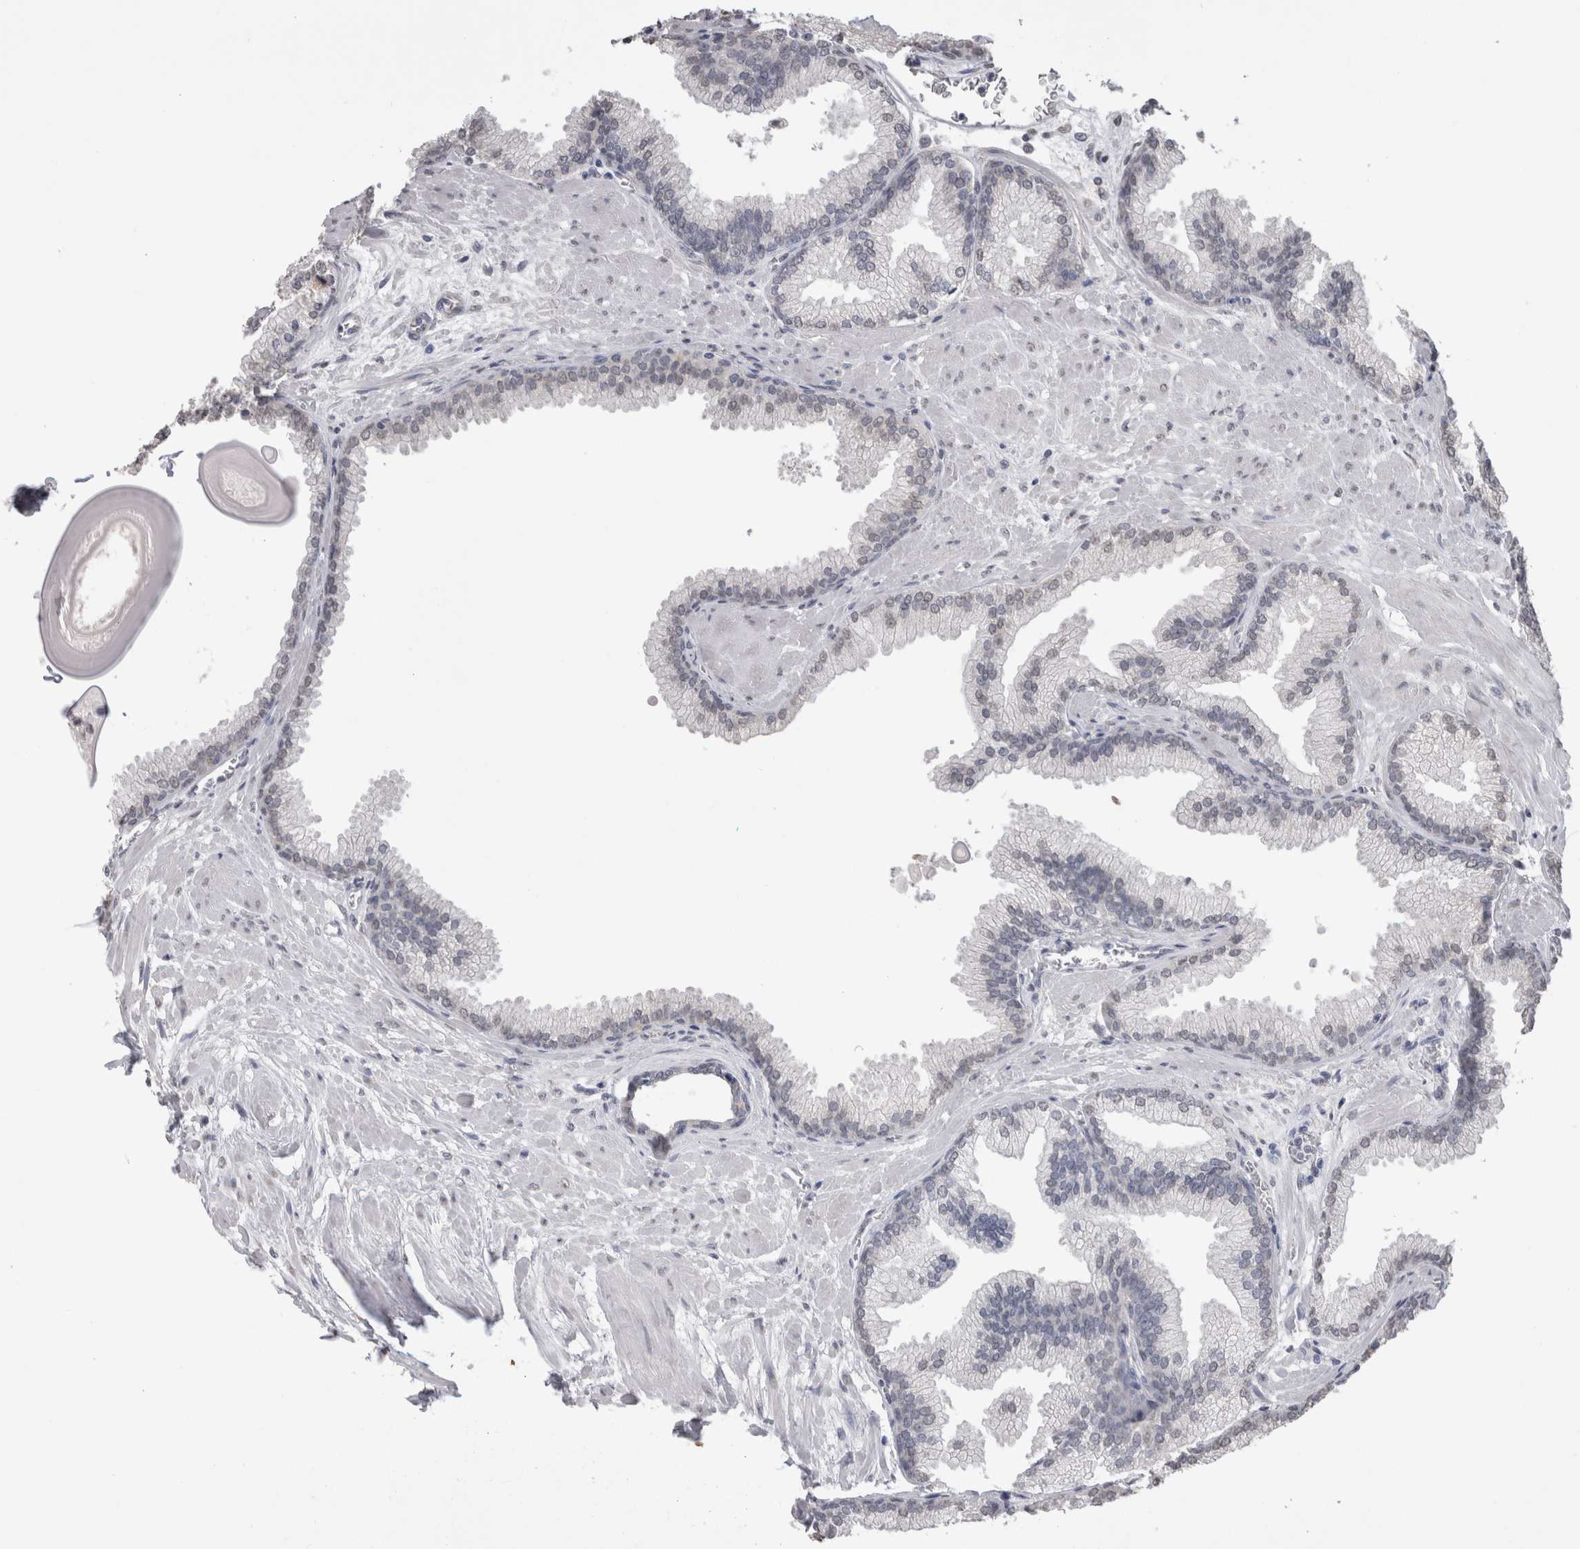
{"staining": {"intensity": "negative", "quantity": "none", "location": "none"}, "tissue": "prostate cancer", "cell_type": "Tumor cells", "image_type": "cancer", "snomed": [{"axis": "morphology", "description": "Adenocarcinoma, Low grade"}, {"axis": "topography", "description": "Prostate"}], "caption": "Tumor cells are negative for brown protein staining in prostate cancer (adenocarcinoma (low-grade)).", "gene": "NOMO1", "patient": {"sex": "male", "age": 59}}